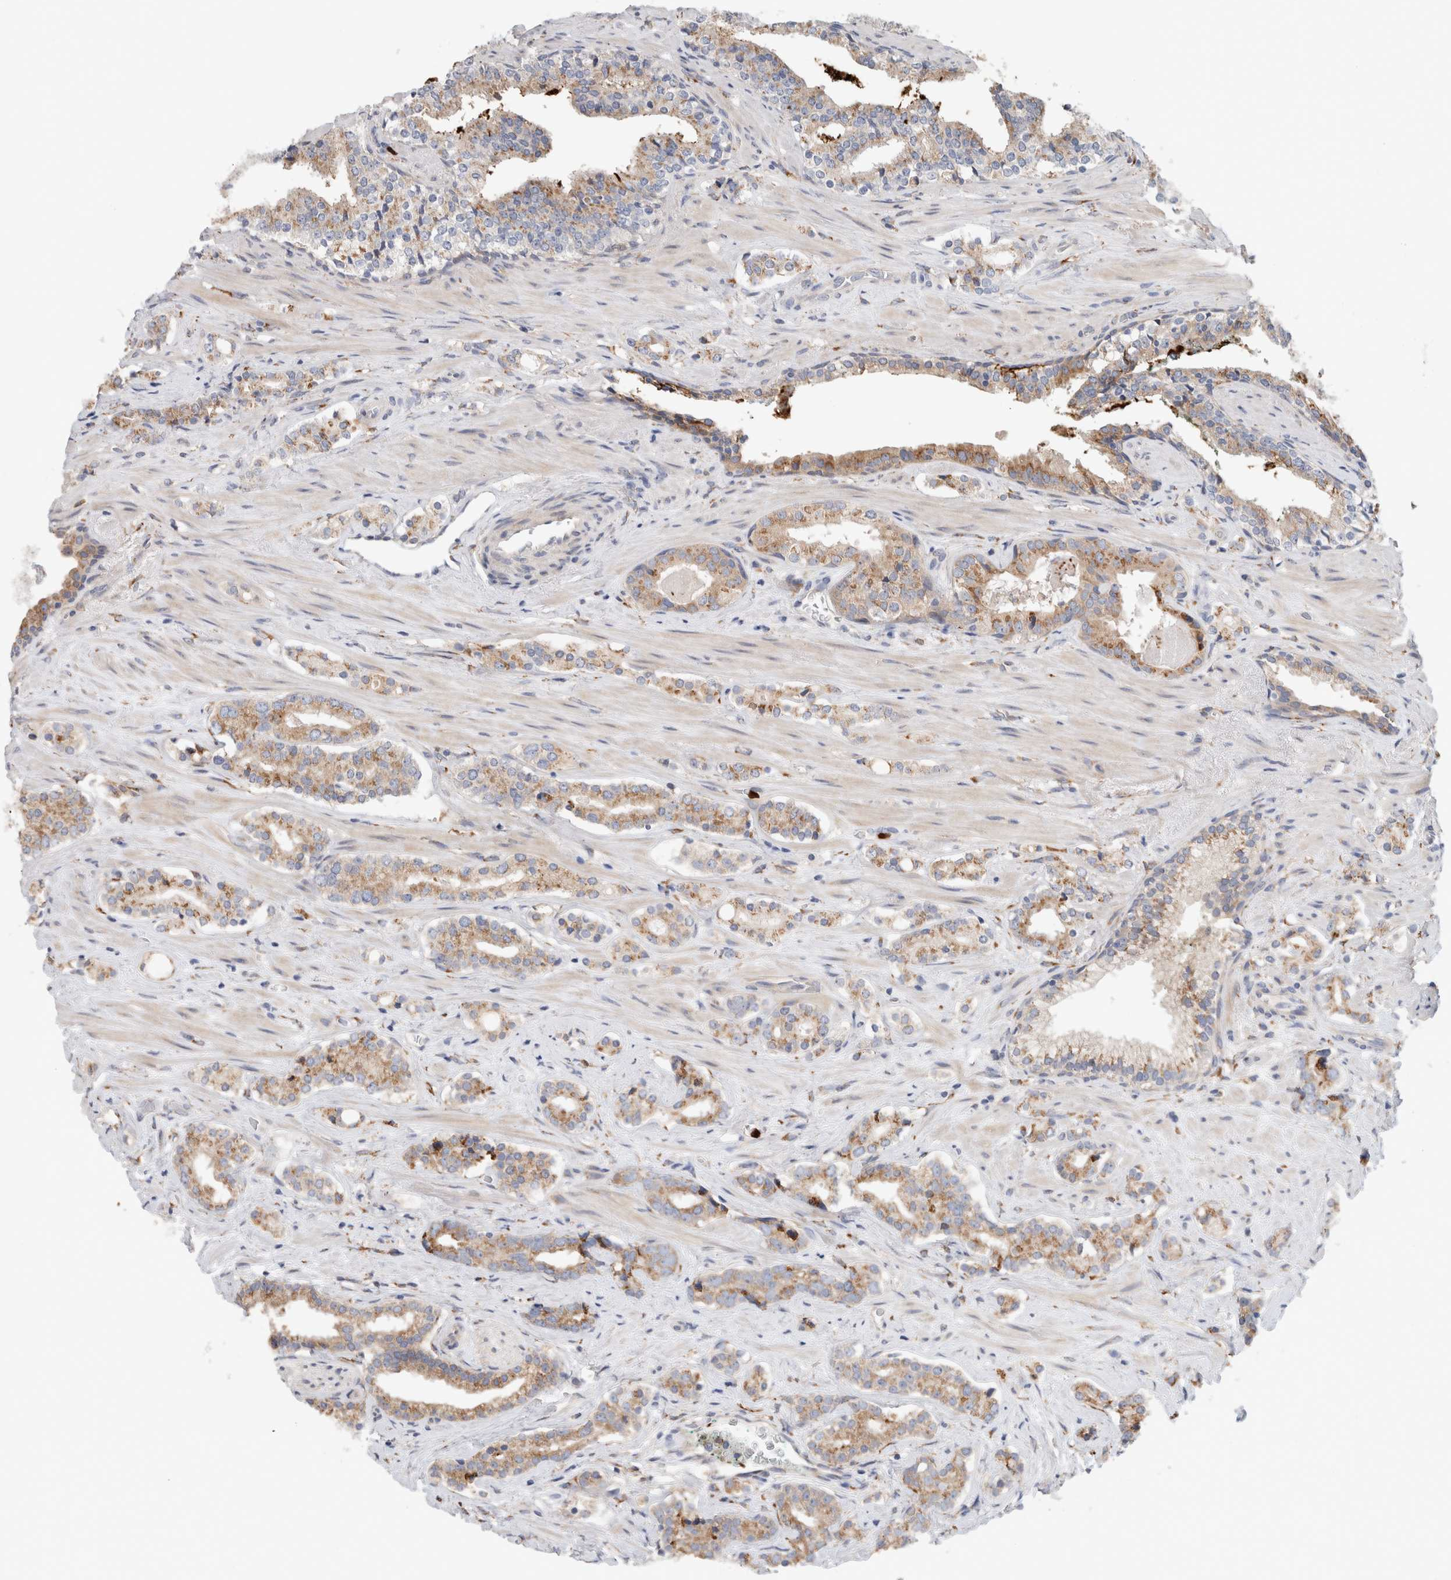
{"staining": {"intensity": "moderate", "quantity": "25%-75%", "location": "cytoplasmic/membranous"}, "tissue": "prostate cancer", "cell_type": "Tumor cells", "image_type": "cancer", "snomed": [{"axis": "morphology", "description": "Adenocarcinoma, High grade"}, {"axis": "topography", "description": "Prostate"}], "caption": "Prostate cancer tissue demonstrates moderate cytoplasmic/membranous staining in approximately 25%-75% of tumor cells, visualized by immunohistochemistry.", "gene": "P4HA1", "patient": {"sex": "male", "age": 71}}